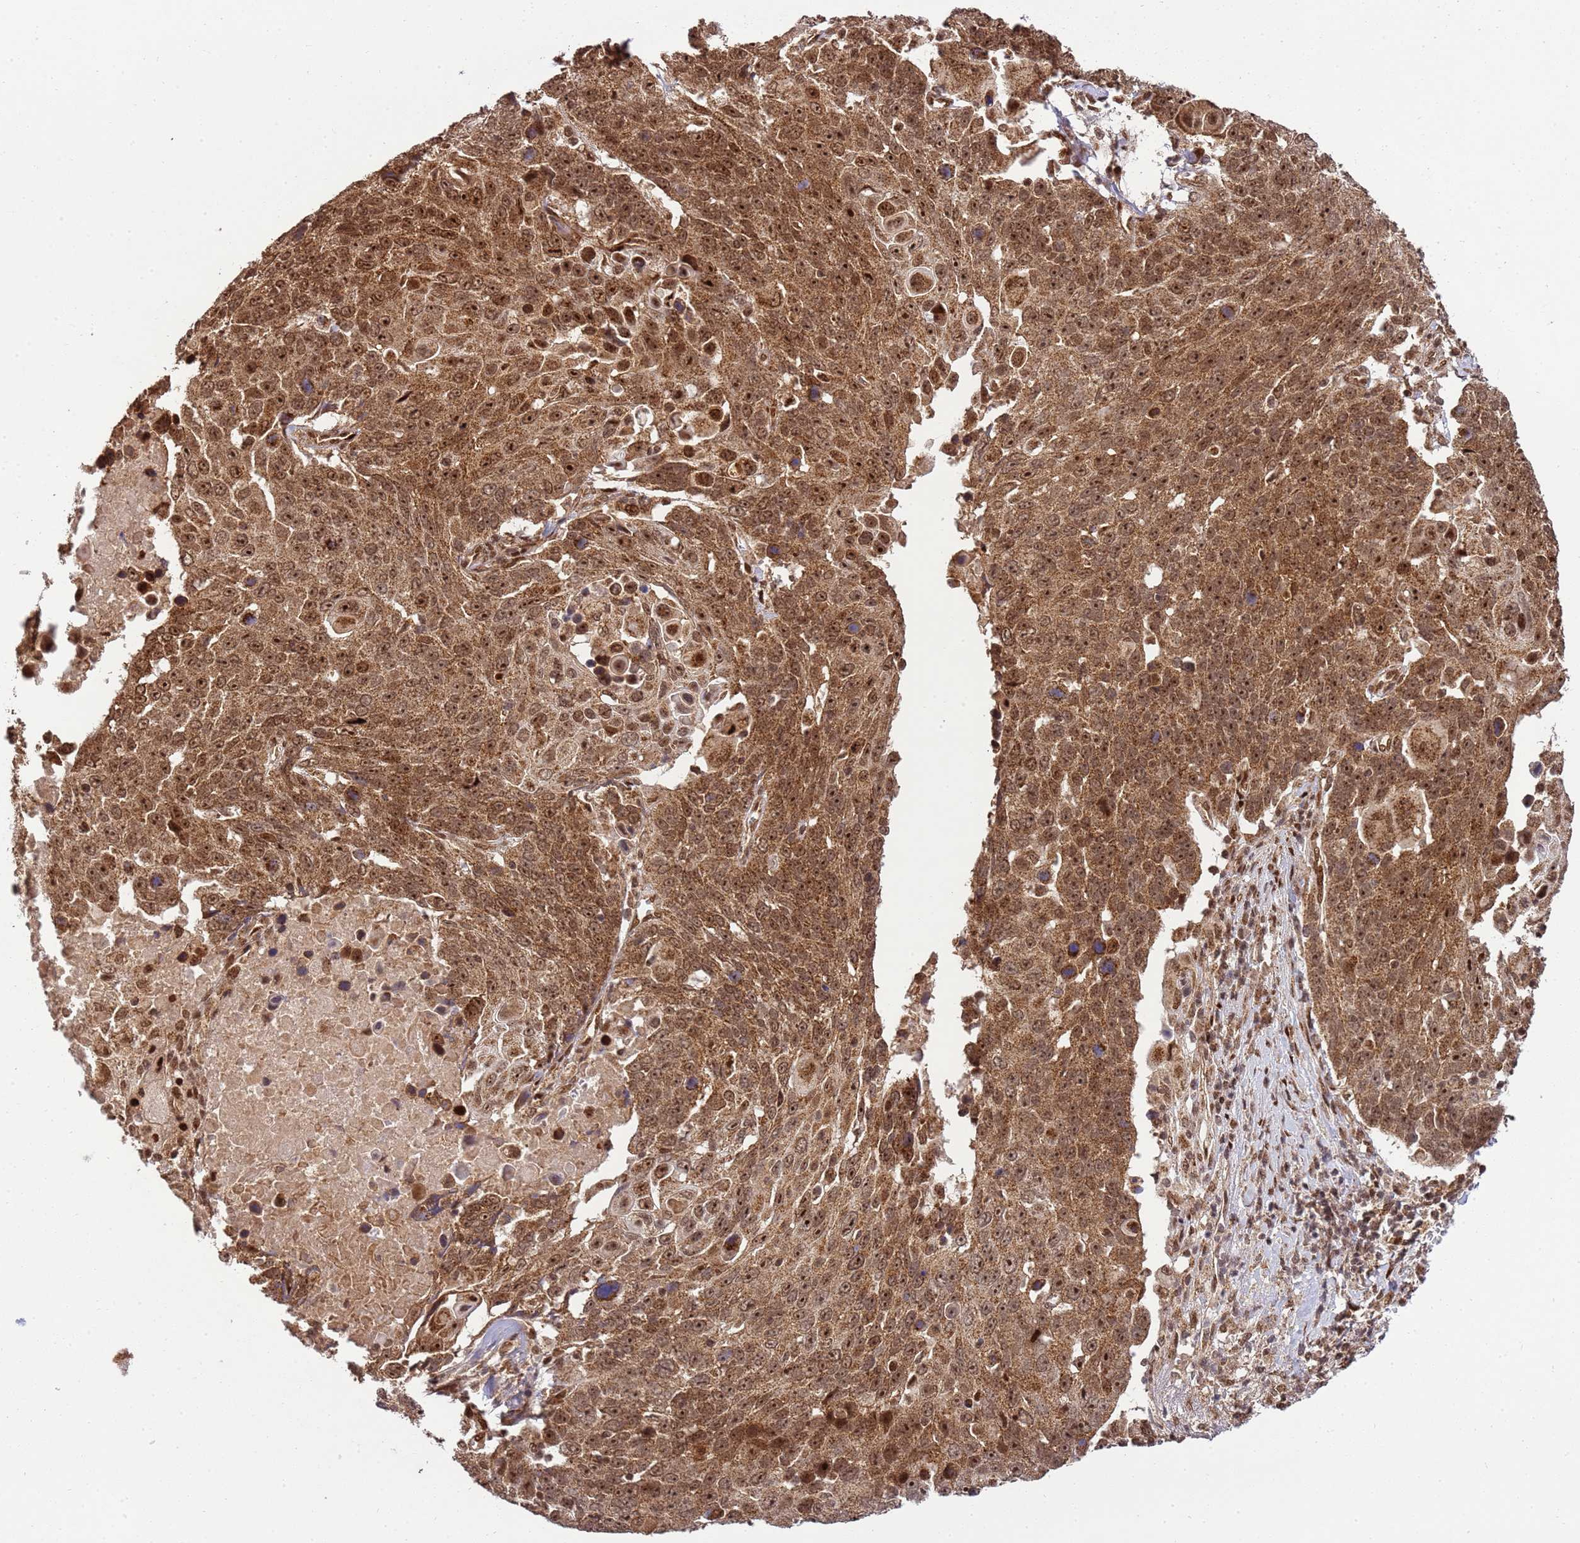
{"staining": {"intensity": "moderate", "quantity": ">75%", "location": "nuclear"}, "tissue": "lung cancer", "cell_type": "Tumor cells", "image_type": "cancer", "snomed": [{"axis": "morphology", "description": "Squamous cell carcinoma, NOS"}, {"axis": "topography", "description": "Lung"}], "caption": "Moderate nuclear protein positivity is present in approximately >75% of tumor cells in squamous cell carcinoma (lung).", "gene": "PEX14", "patient": {"sex": "male", "age": 66}}